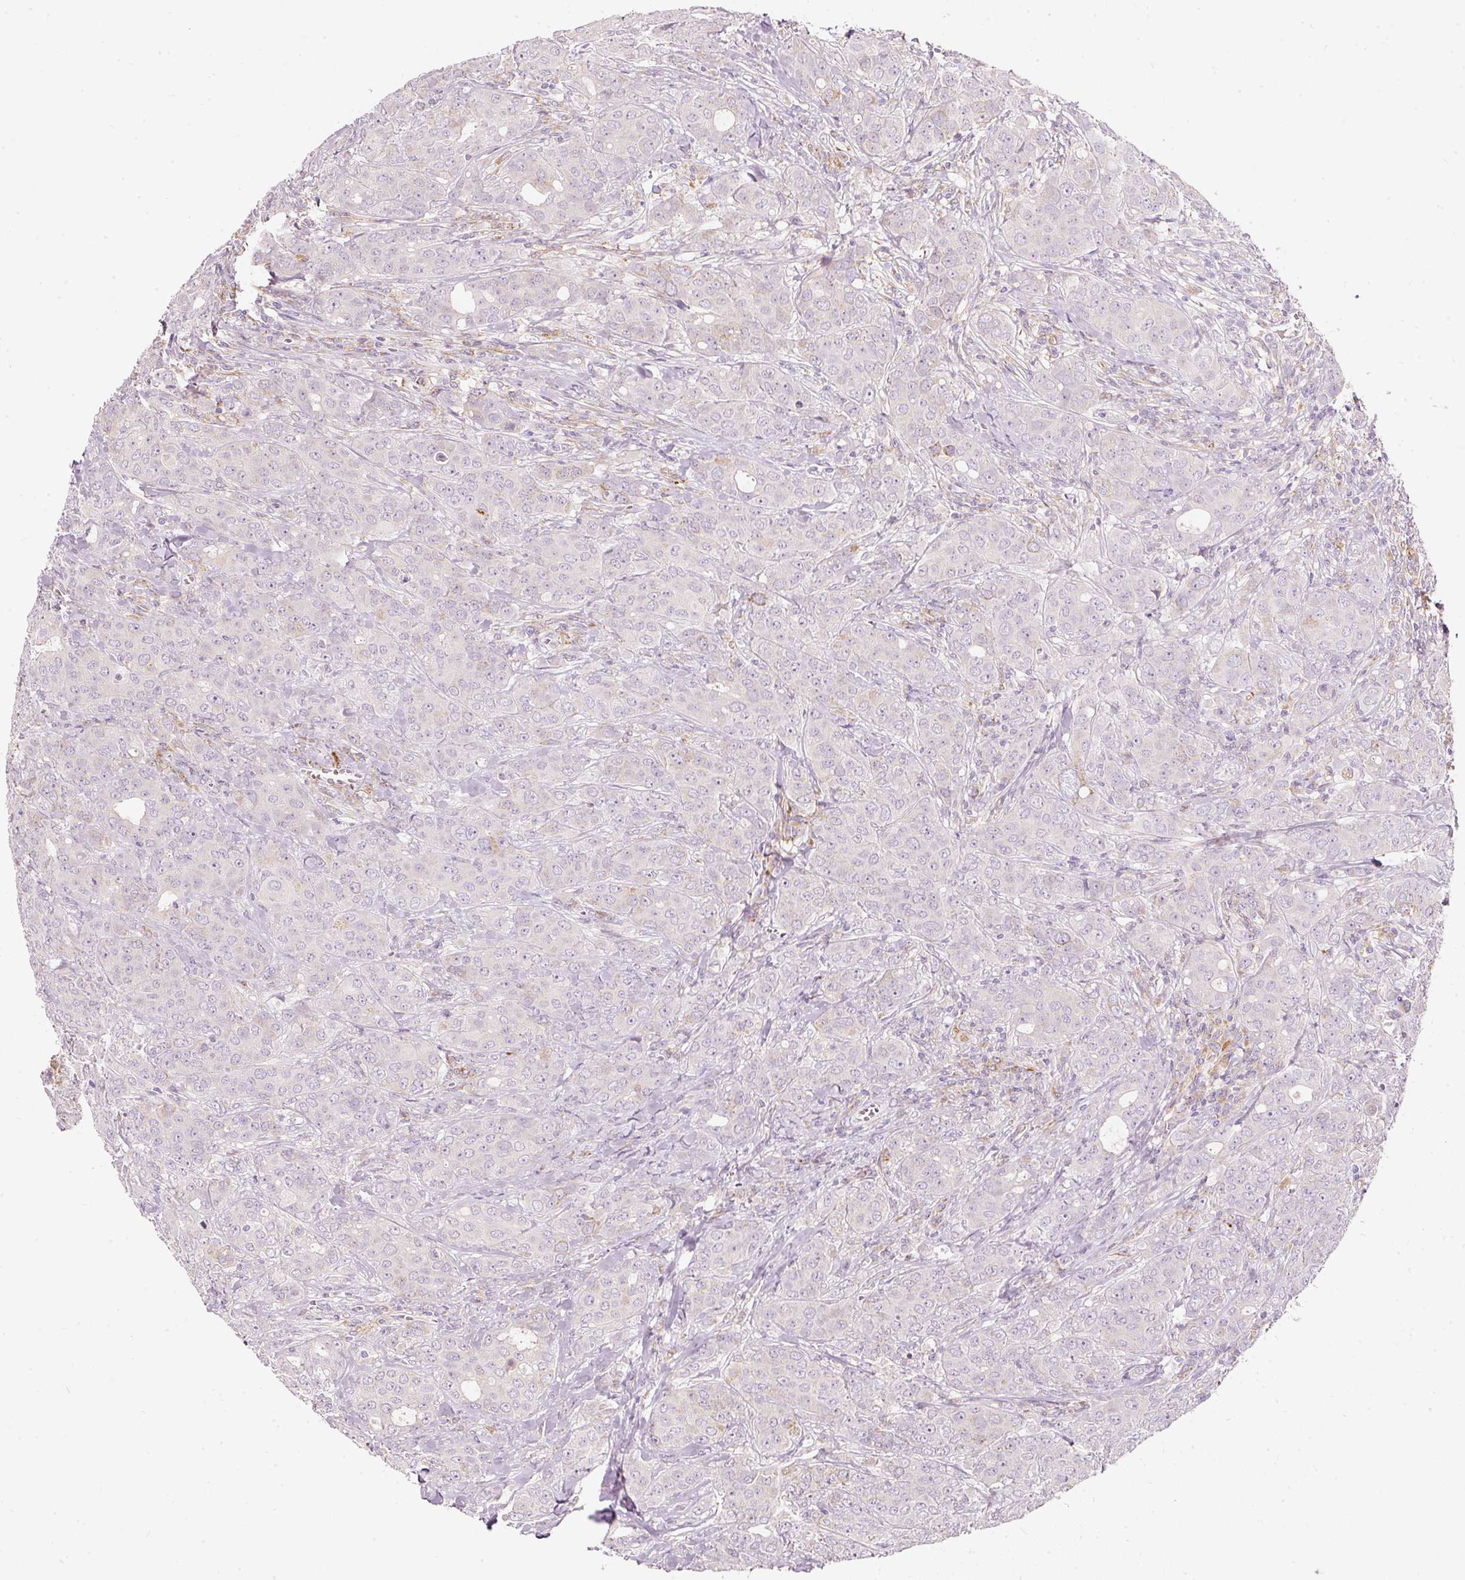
{"staining": {"intensity": "moderate", "quantity": "<25%", "location": "cytoplasmic/membranous"}, "tissue": "breast cancer", "cell_type": "Tumor cells", "image_type": "cancer", "snomed": [{"axis": "morphology", "description": "Duct carcinoma"}, {"axis": "topography", "description": "Breast"}], "caption": "Breast cancer stained with a protein marker exhibits moderate staining in tumor cells.", "gene": "MTHFD2", "patient": {"sex": "female", "age": 43}}